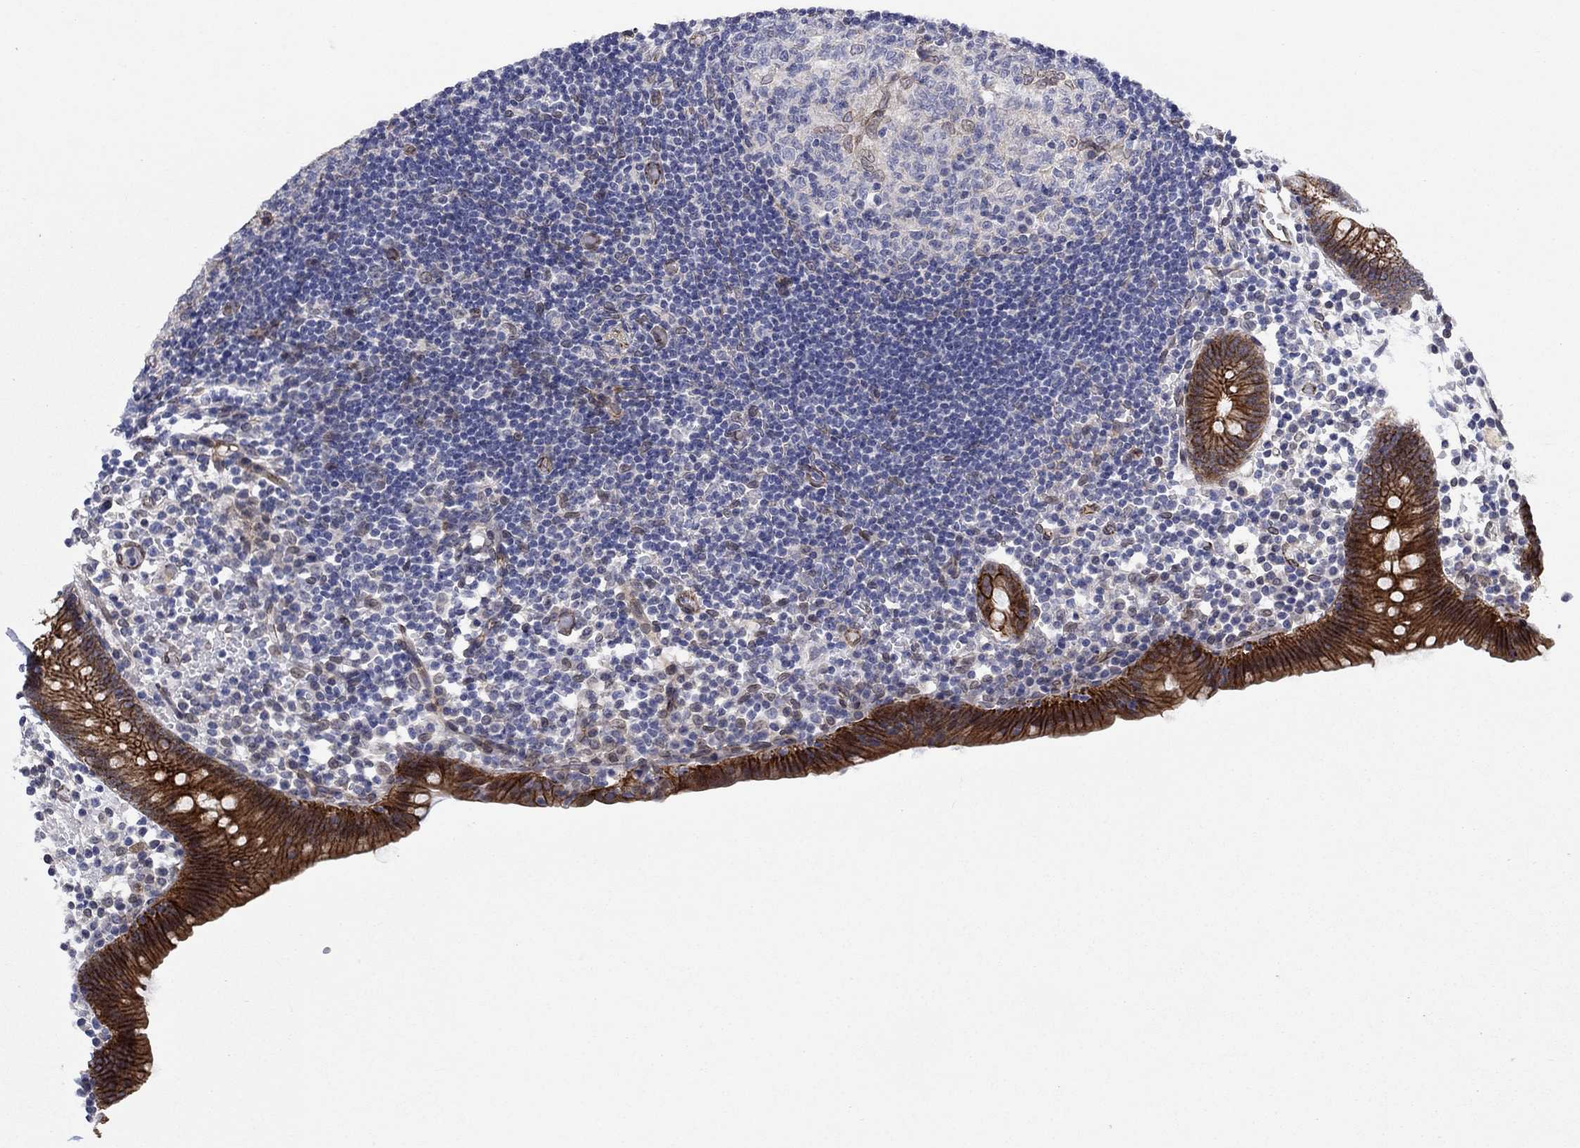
{"staining": {"intensity": "strong", "quantity": ">75%", "location": "cytoplasmic/membranous"}, "tissue": "appendix", "cell_type": "Glandular cells", "image_type": "normal", "snomed": [{"axis": "morphology", "description": "Normal tissue, NOS"}, {"axis": "topography", "description": "Appendix"}], "caption": "IHC staining of normal appendix, which reveals high levels of strong cytoplasmic/membranous positivity in approximately >75% of glandular cells indicating strong cytoplasmic/membranous protein staining. The staining was performed using DAB (brown) for protein detection and nuclei were counterstained in hematoxylin (blue).", "gene": "EMC9", "patient": {"sex": "female", "age": 40}}